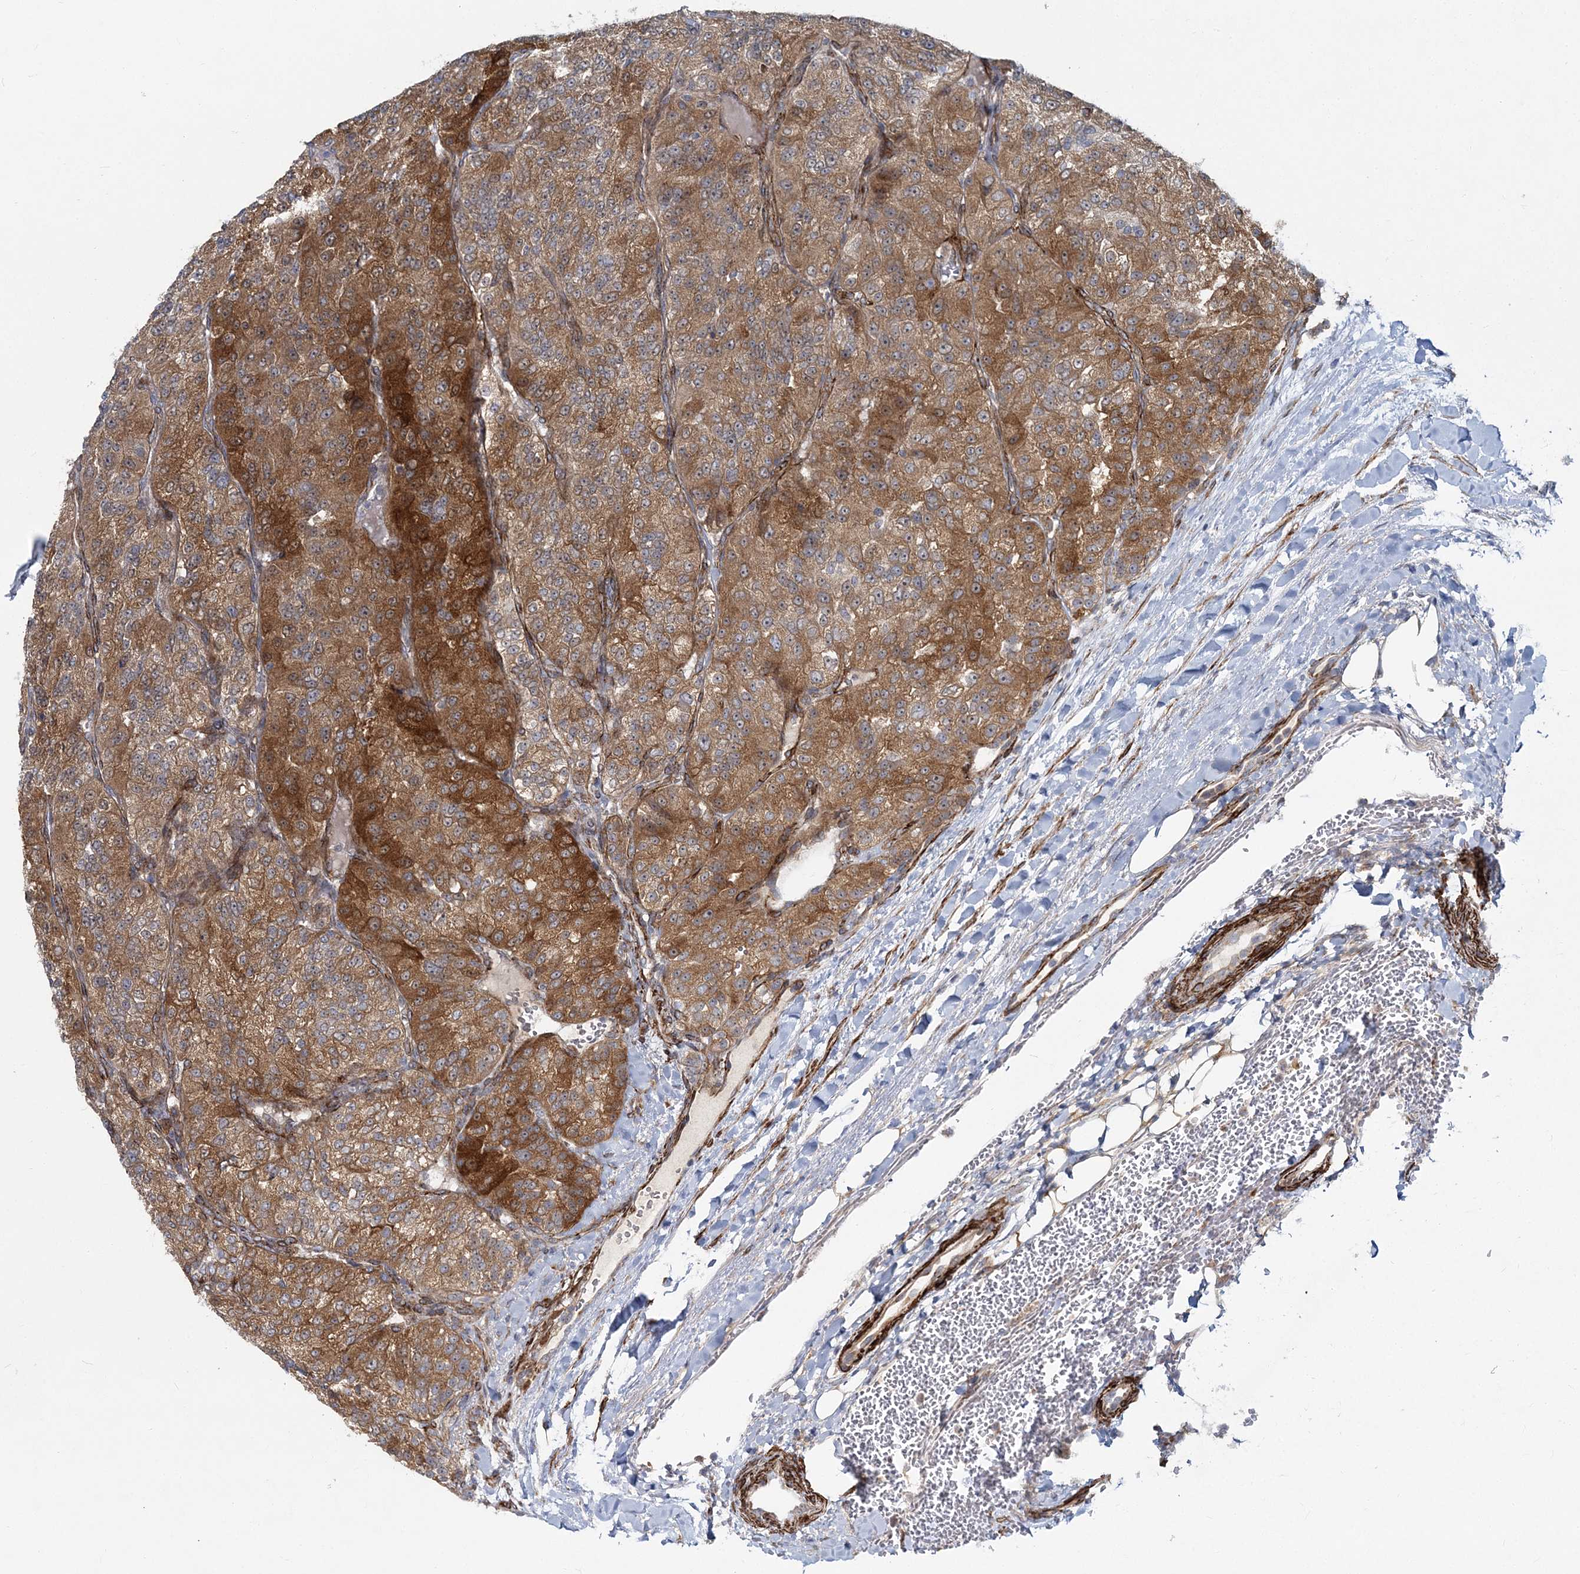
{"staining": {"intensity": "moderate", "quantity": ">75%", "location": "cytoplasmic/membranous"}, "tissue": "renal cancer", "cell_type": "Tumor cells", "image_type": "cancer", "snomed": [{"axis": "morphology", "description": "Adenocarcinoma, NOS"}, {"axis": "topography", "description": "Kidney"}], "caption": "Adenocarcinoma (renal) stained with a protein marker reveals moderate staining in tumor cells.", "gene": "NBAS", "patient": {"sex": "female", "age": 63}}